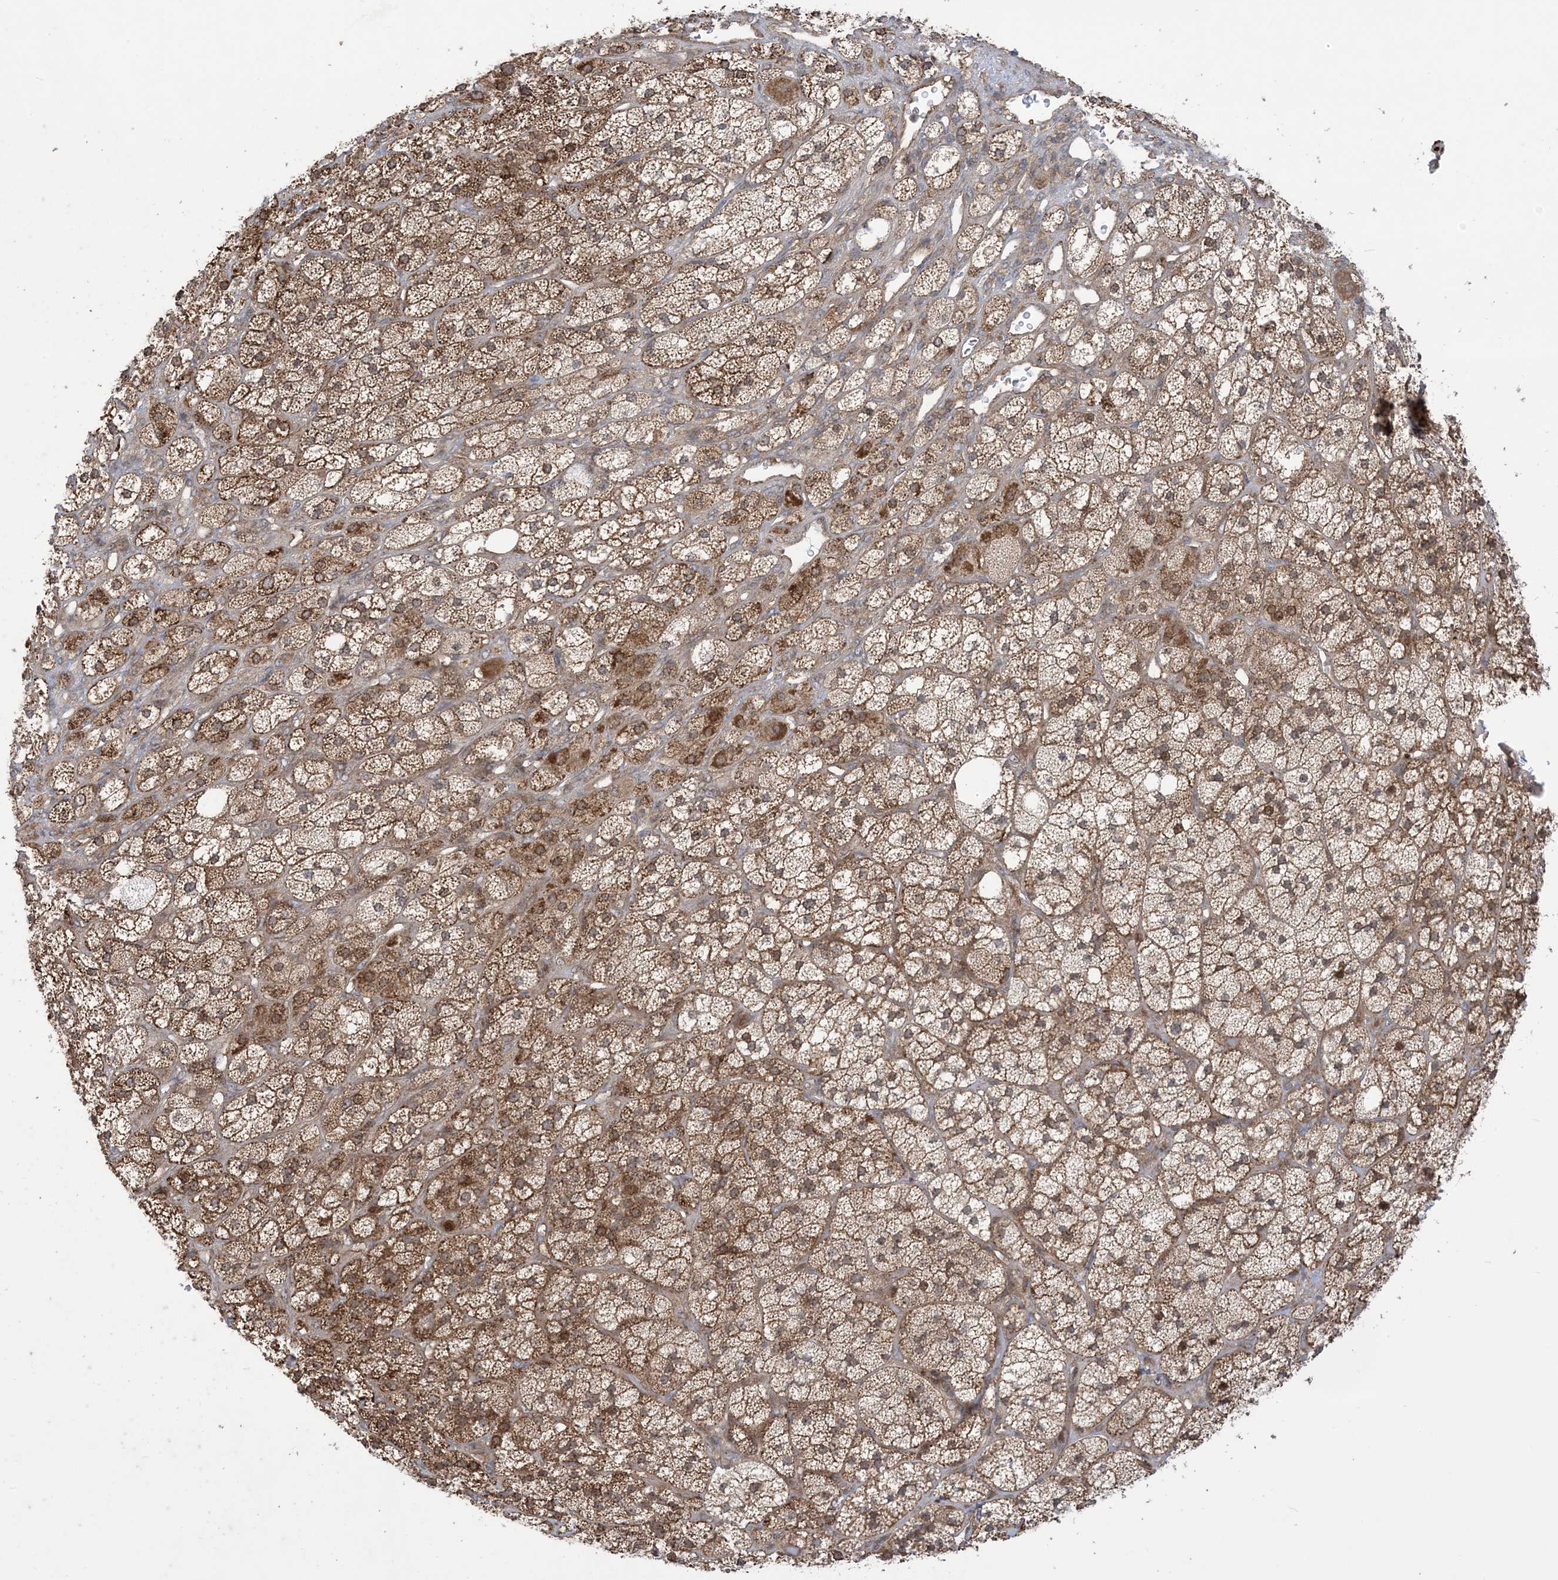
{"staining": {"intensity": "strong", "quantity": ">75%", "location": "cytoplasmic/membranous"}, "tissue": "adrenal gland", "cell_type": "Glandular cells", "image_type": "normal", "snomed": [{"axis": "morphology", "description": "Normal tissue, NOS"}, {"axis": "topography", "description": "Adrenal gland"}], "caption": "Strong cytoplasmic/membranous expression for a protein is present in approximately >75% of glandular cells of benign adrenal gland using immunohistochemistry.", "gene": "SOGA3", "patient": {"sex": "male", "age": 61}}